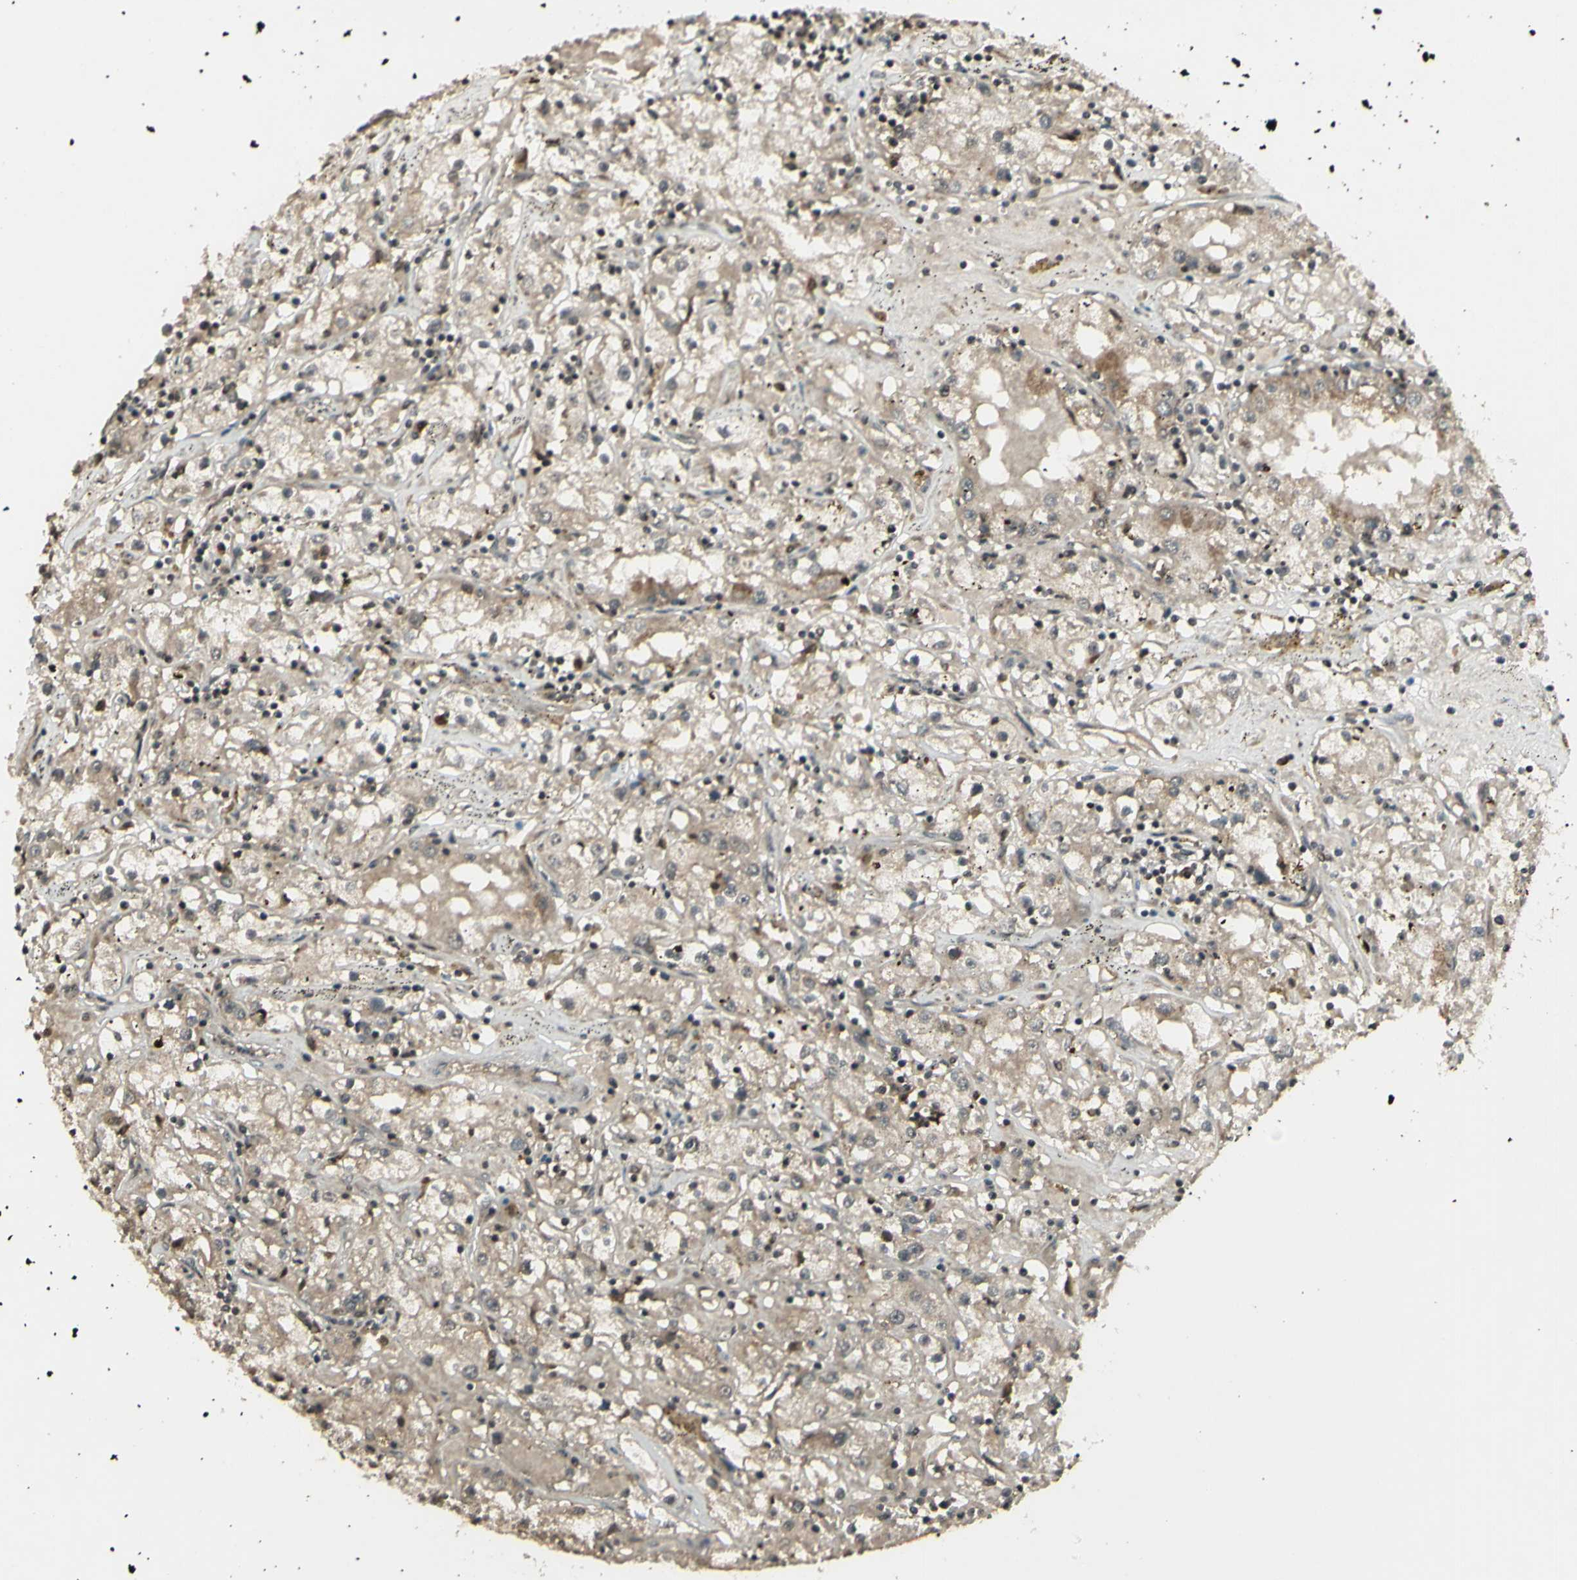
{"staining": {"intensity": "weak", "quantity": "25%-75%", "location": "cytoplasmic/membranous"}, "tissue": "renal cancer", "cell_type": "Tumor cells", "image_type": "cancer", "snomed": [{"axis": "morphology", "description": "Adenocarcinoma, NOS"}, {"axis": "topography", "description": "Kidney"}], "caption": "A histopathology image of human renal adenocarcinoma stained for a protein reveals weak cytoplasmic/membranous brown staining in tumor cells. (Brightfield microscopy of DAB IHC at high magnification).", "gene": "BLNK", "patient": {"sex": "male", "age": 56}}